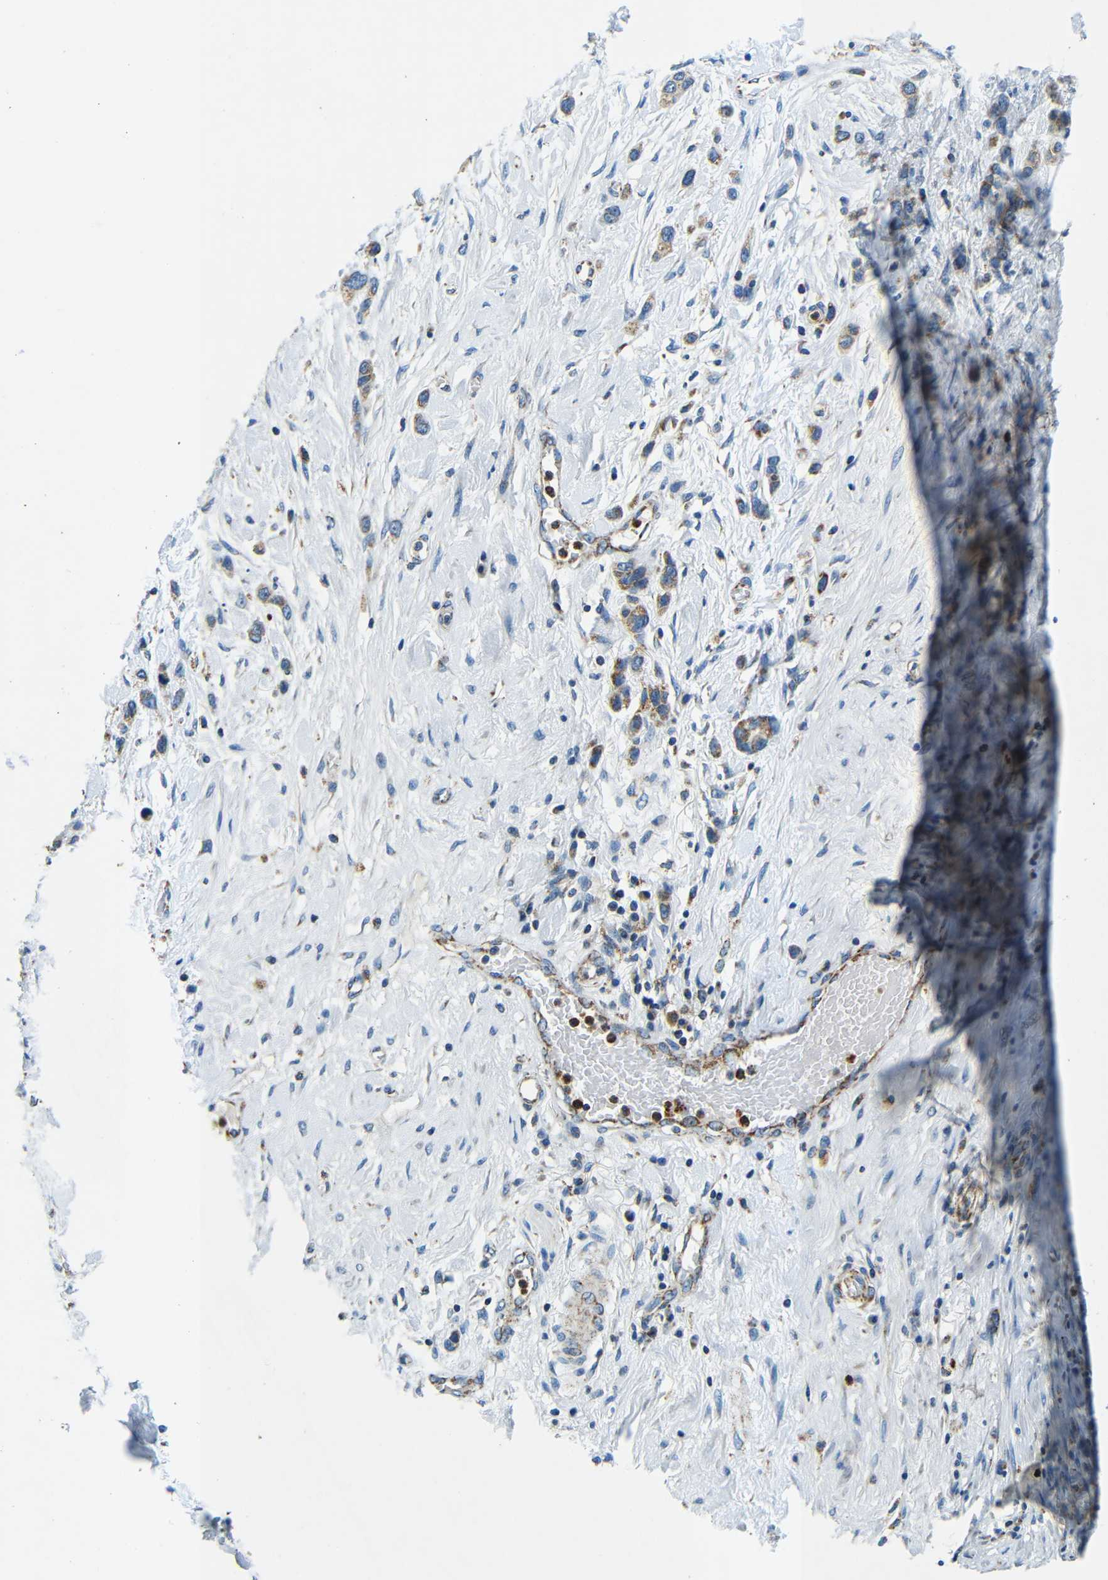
{"staining": {"intensity": "moderate", "quantity": "25%-75%", "location": "cytoplasmic/membranous"}, "tissue": "stomach cancer", "cell_type": "Tumor cells", "image_type": "cancer", "snomed": [{"axis": "morphology", "description": "Adenocarcinoma, NOS"}, {"axis": "morphology", "description": "Adenocarcinoma, High grade"}, {"axis": "topography", "description": "Stomach, upper"}, {"axis": "topography", "description": "Stomach, lower"}], "caption": "A medium amount of moderate cytoplasmic/membranous staining is appreciated in approximately 25%-75% of tumor cells in stomach high-grade adenocarcinoma tissue. (DAB (3,3'-diaminobenzidine) IHC, brown staining for protein, blue staining for nuclei).", "gene": "GALNT18", "patient": {"sex": "female", "age": 65}}